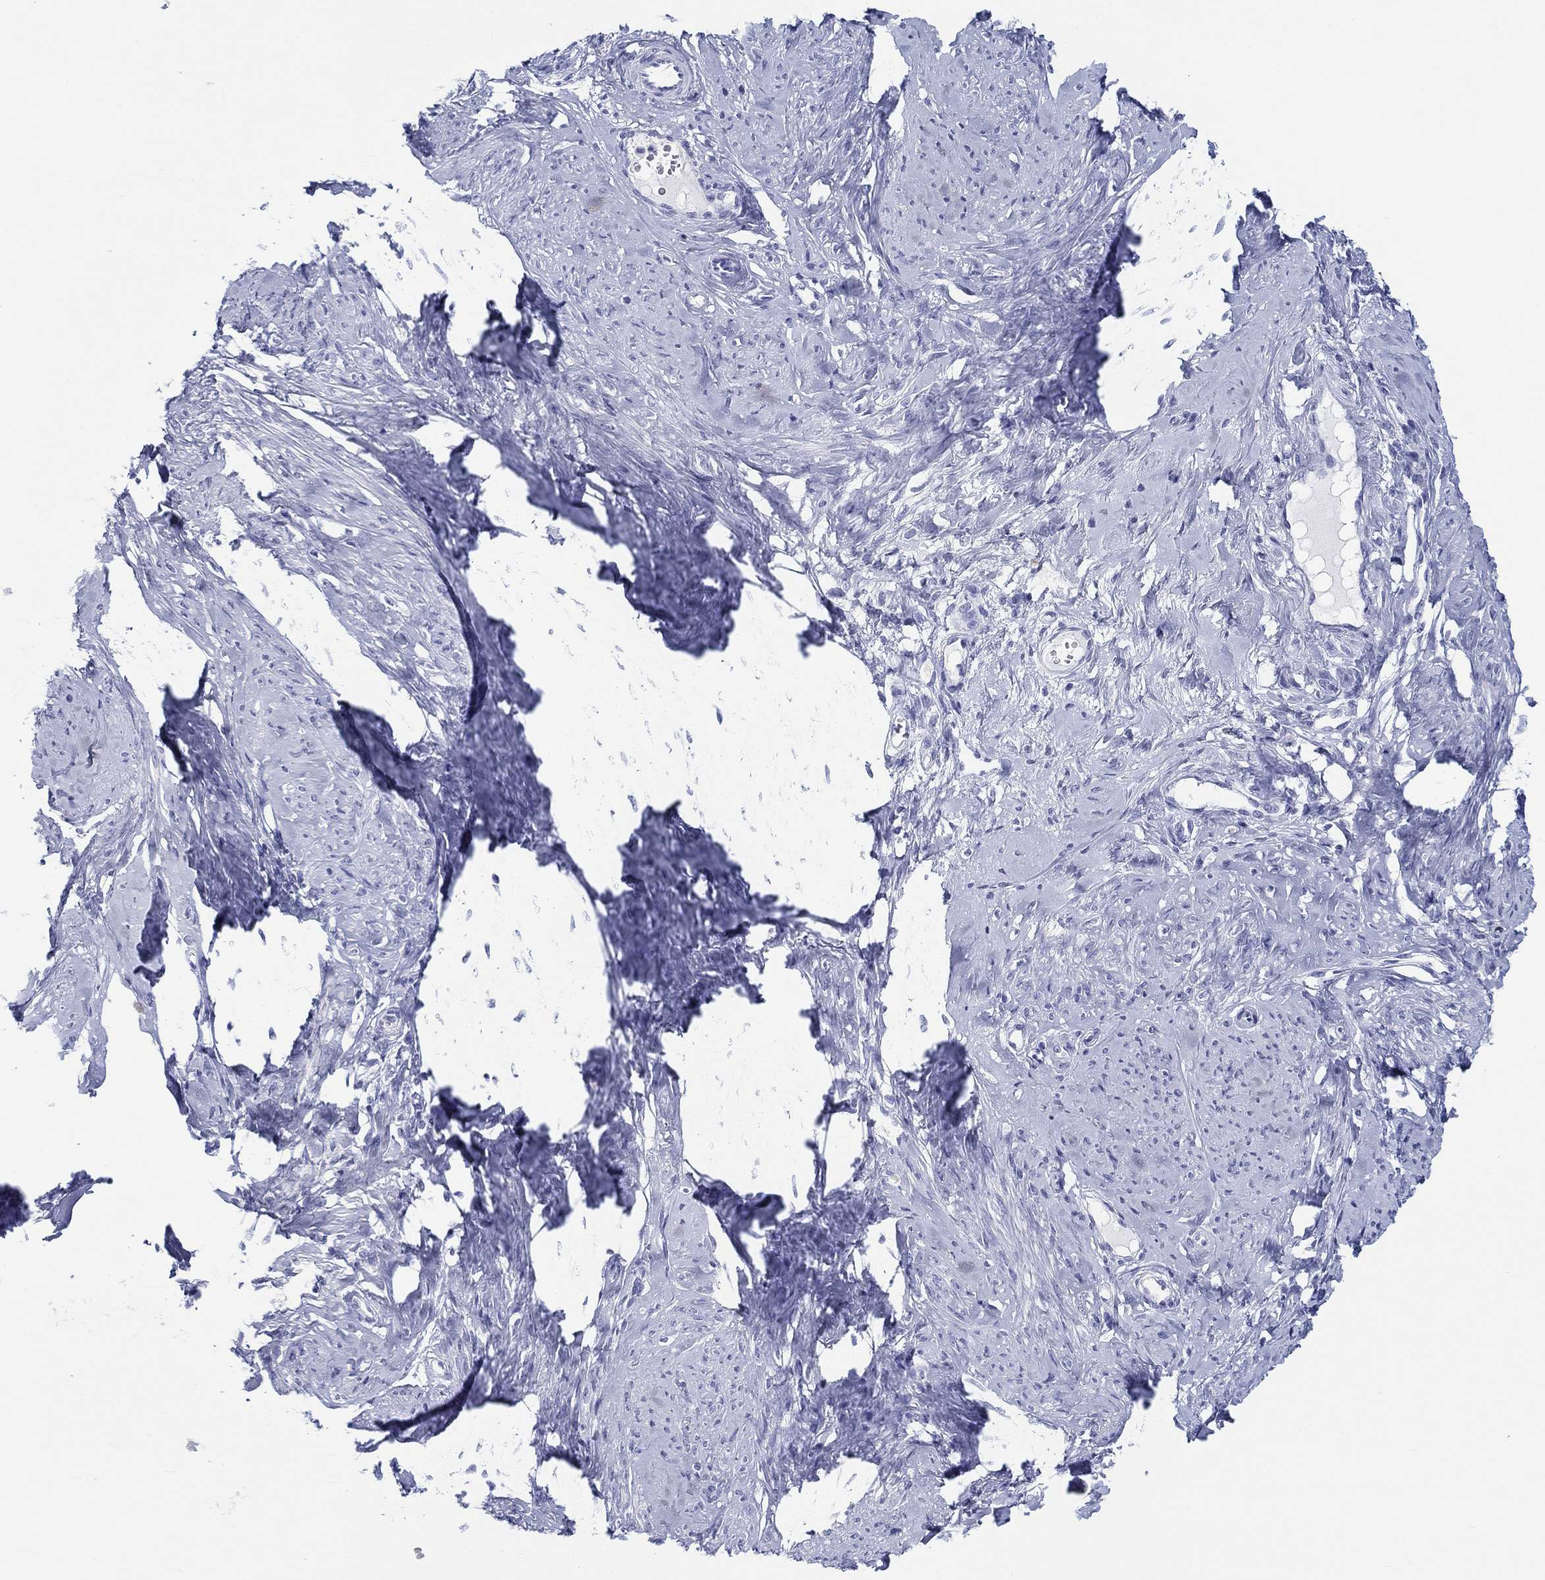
{"staining": {"intensity": "negative", "quantity": "none", "location": "none"}, "tissue": "smooth muscle", "cell_type": "Smooth muscle cells", "image_type": "normal", "snomed": [{"axis": "morphology", "description": "Normal tissue, NOS"}, {"axis": "topography", "description": "Smooth muscle"}], "caption": "Immunohistochemical staining of benign smooth muscle reveals no significant positivity in smooth muscle cells.", "gene": "H1", "patient": {"sex": "female", "age": 48}}